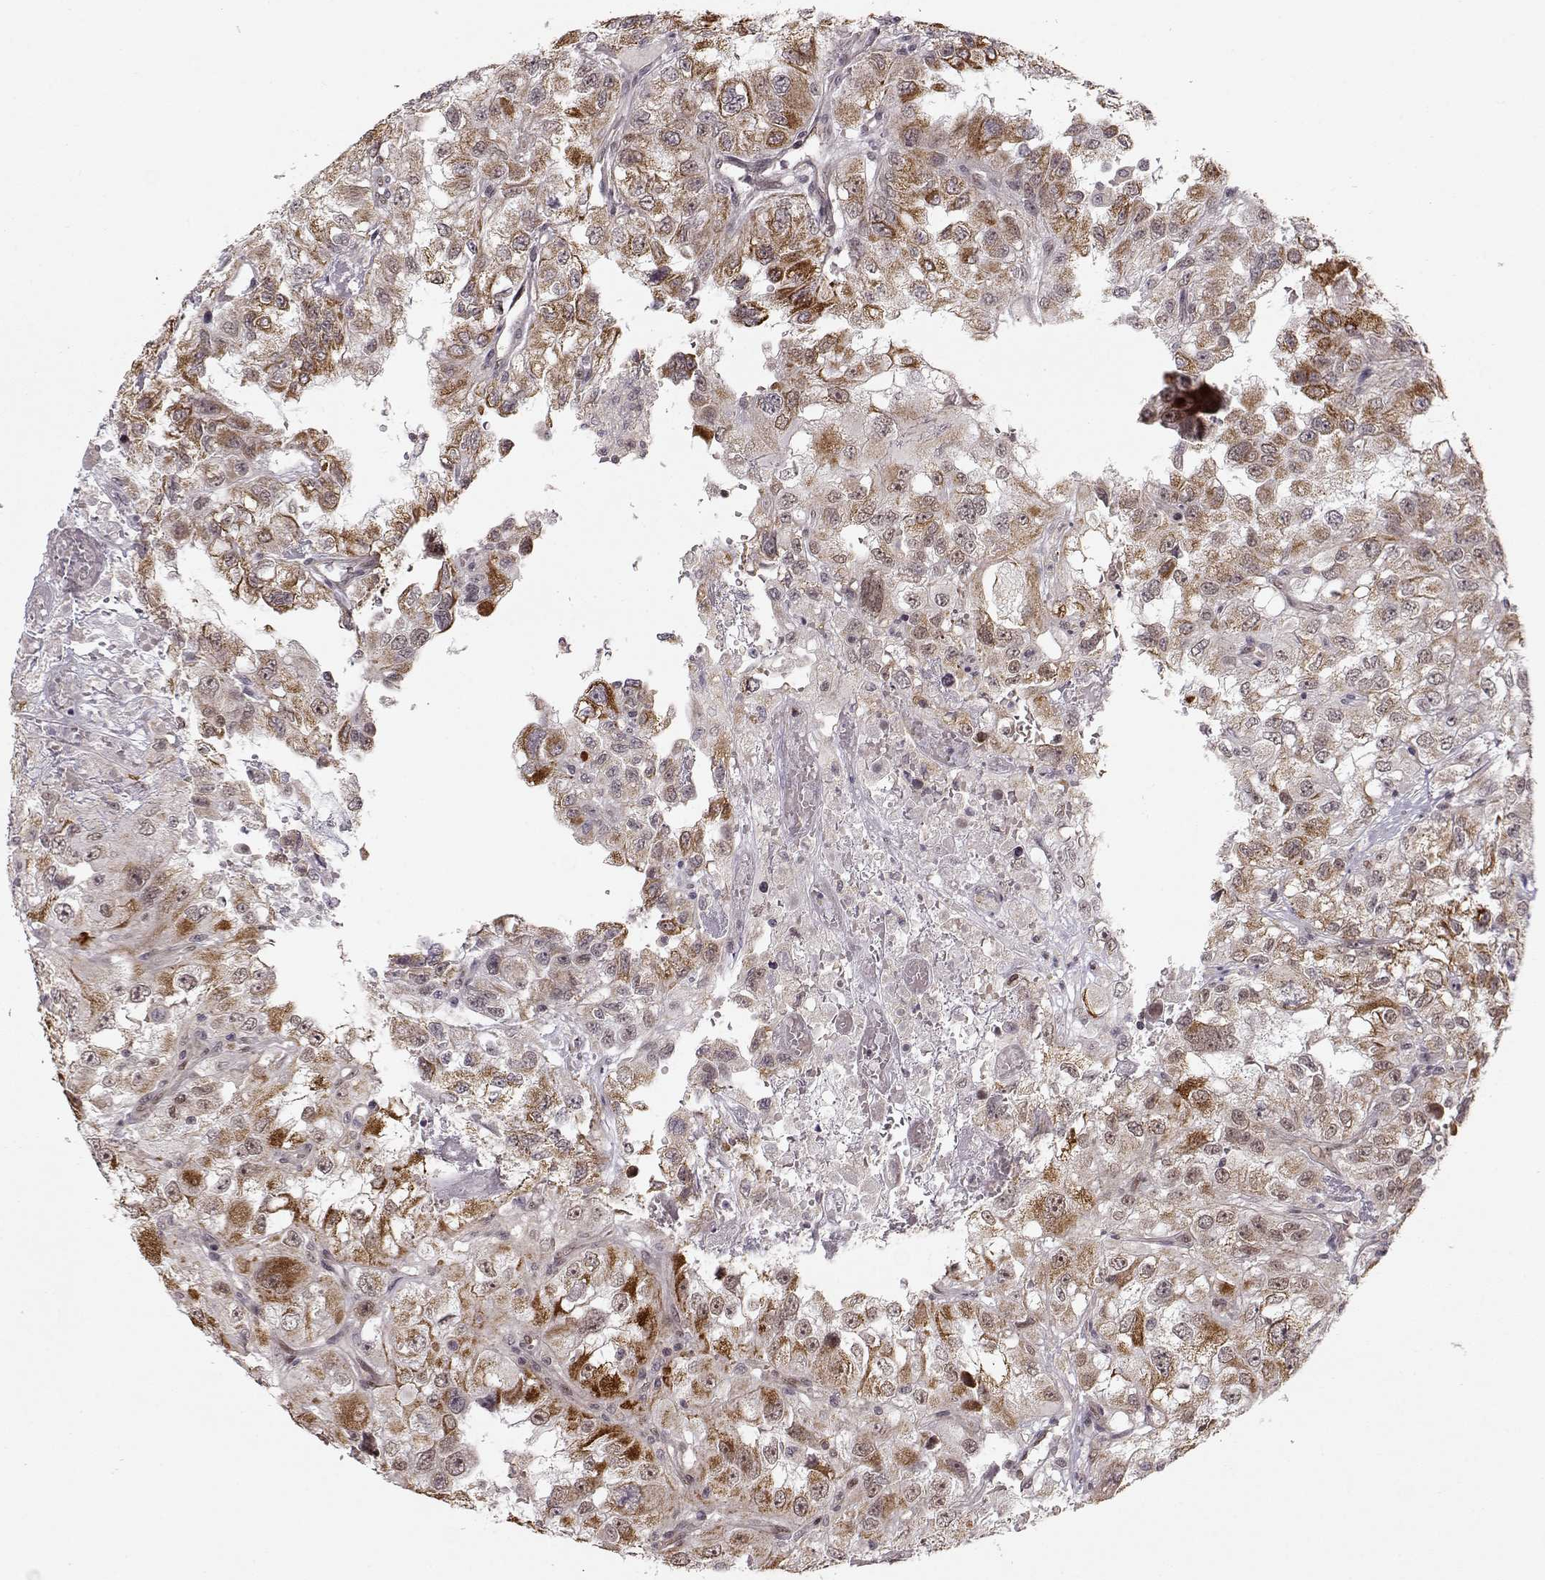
{"staining": {"intensity": "strong", "quantity": ">75%", "location": "cytoplasmic/membranous"}, "tissue": "renal cancer", "cell_type": "Tumor cells", "image_type": "cancer", "snomed": [{"axis": "morphology", "description": "Adenocarcinoma, NOS"}, {"axis": "topography", "description": "Kidney"}], "caption": "This histopathology image shows immunohistochemistry staining of renal cancer (adenocarcinoma), with high strong cytoplasmic/membranous staining in about >75% of tumor cells.", "gene": "RAI1", "patient": {"sex": "male", "age": 64}}